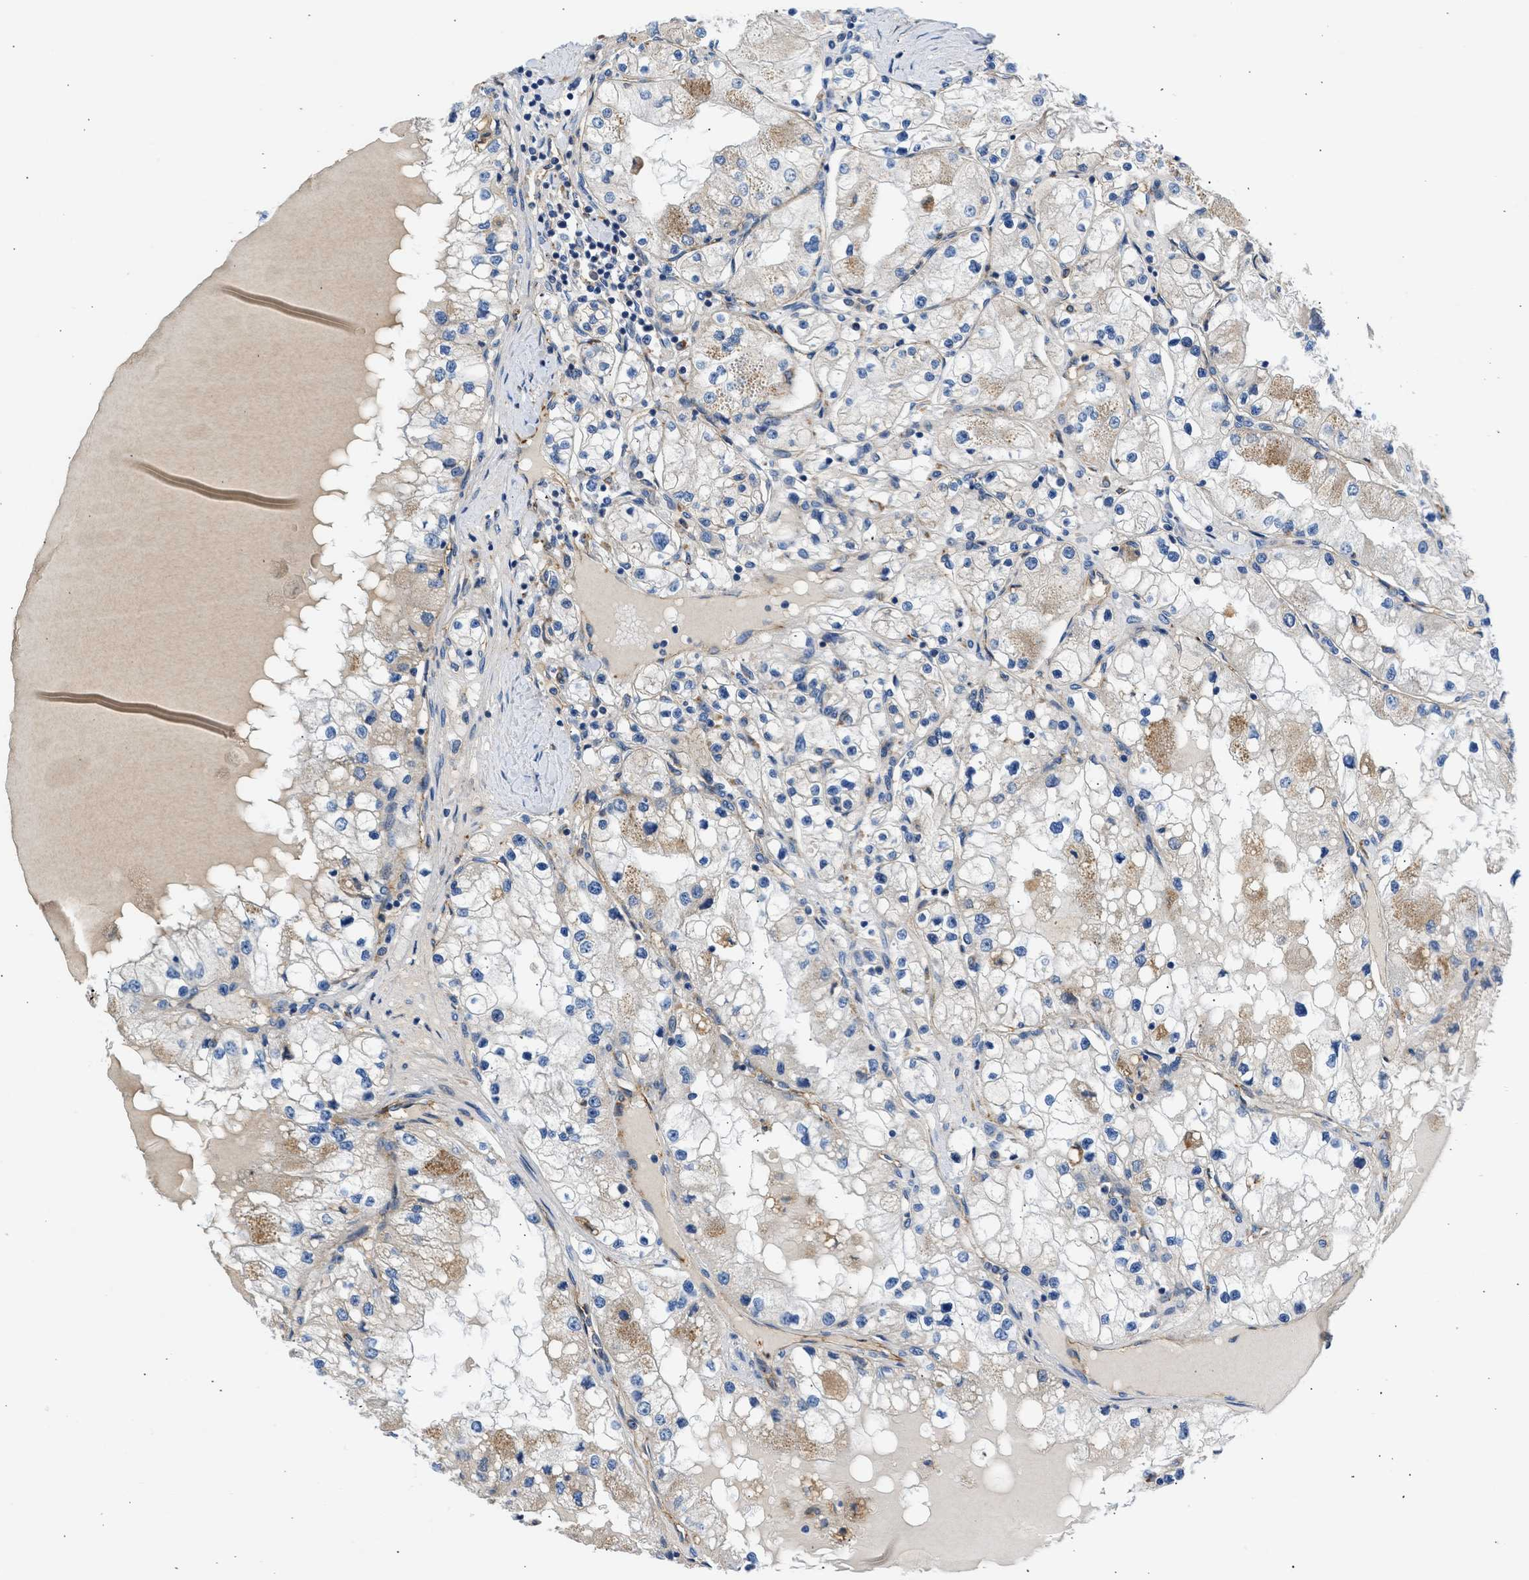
{"staining": {"intensity": "moderate", "quantity": "<25%", "location": "cytoplasmic/membranous"}, "tissue": "renal cancer", "cell_type": "Tumor cells", "image_type": "cancer", "snomed": [{"axis": "morphology", "description": "Adenocarcinoma, NOS"}, {"axis": "topography", "description": "Kidney"}], "caption": "Immunohistochemistry (IHC) staining of renal cancer (adenocarcinoma), which exhibits low levels of moderate cytoplasmic/membranous positivity in approximately <25% of tumor cells indicating moderate cytoplasmic/membranous protein expression. The staining was performed using DAB (brown) for protein detection and nuclei were counterstained in hematoxylin (blue).", "gene": "ULK4", "patient": {"sex": "male", "age": 68}}